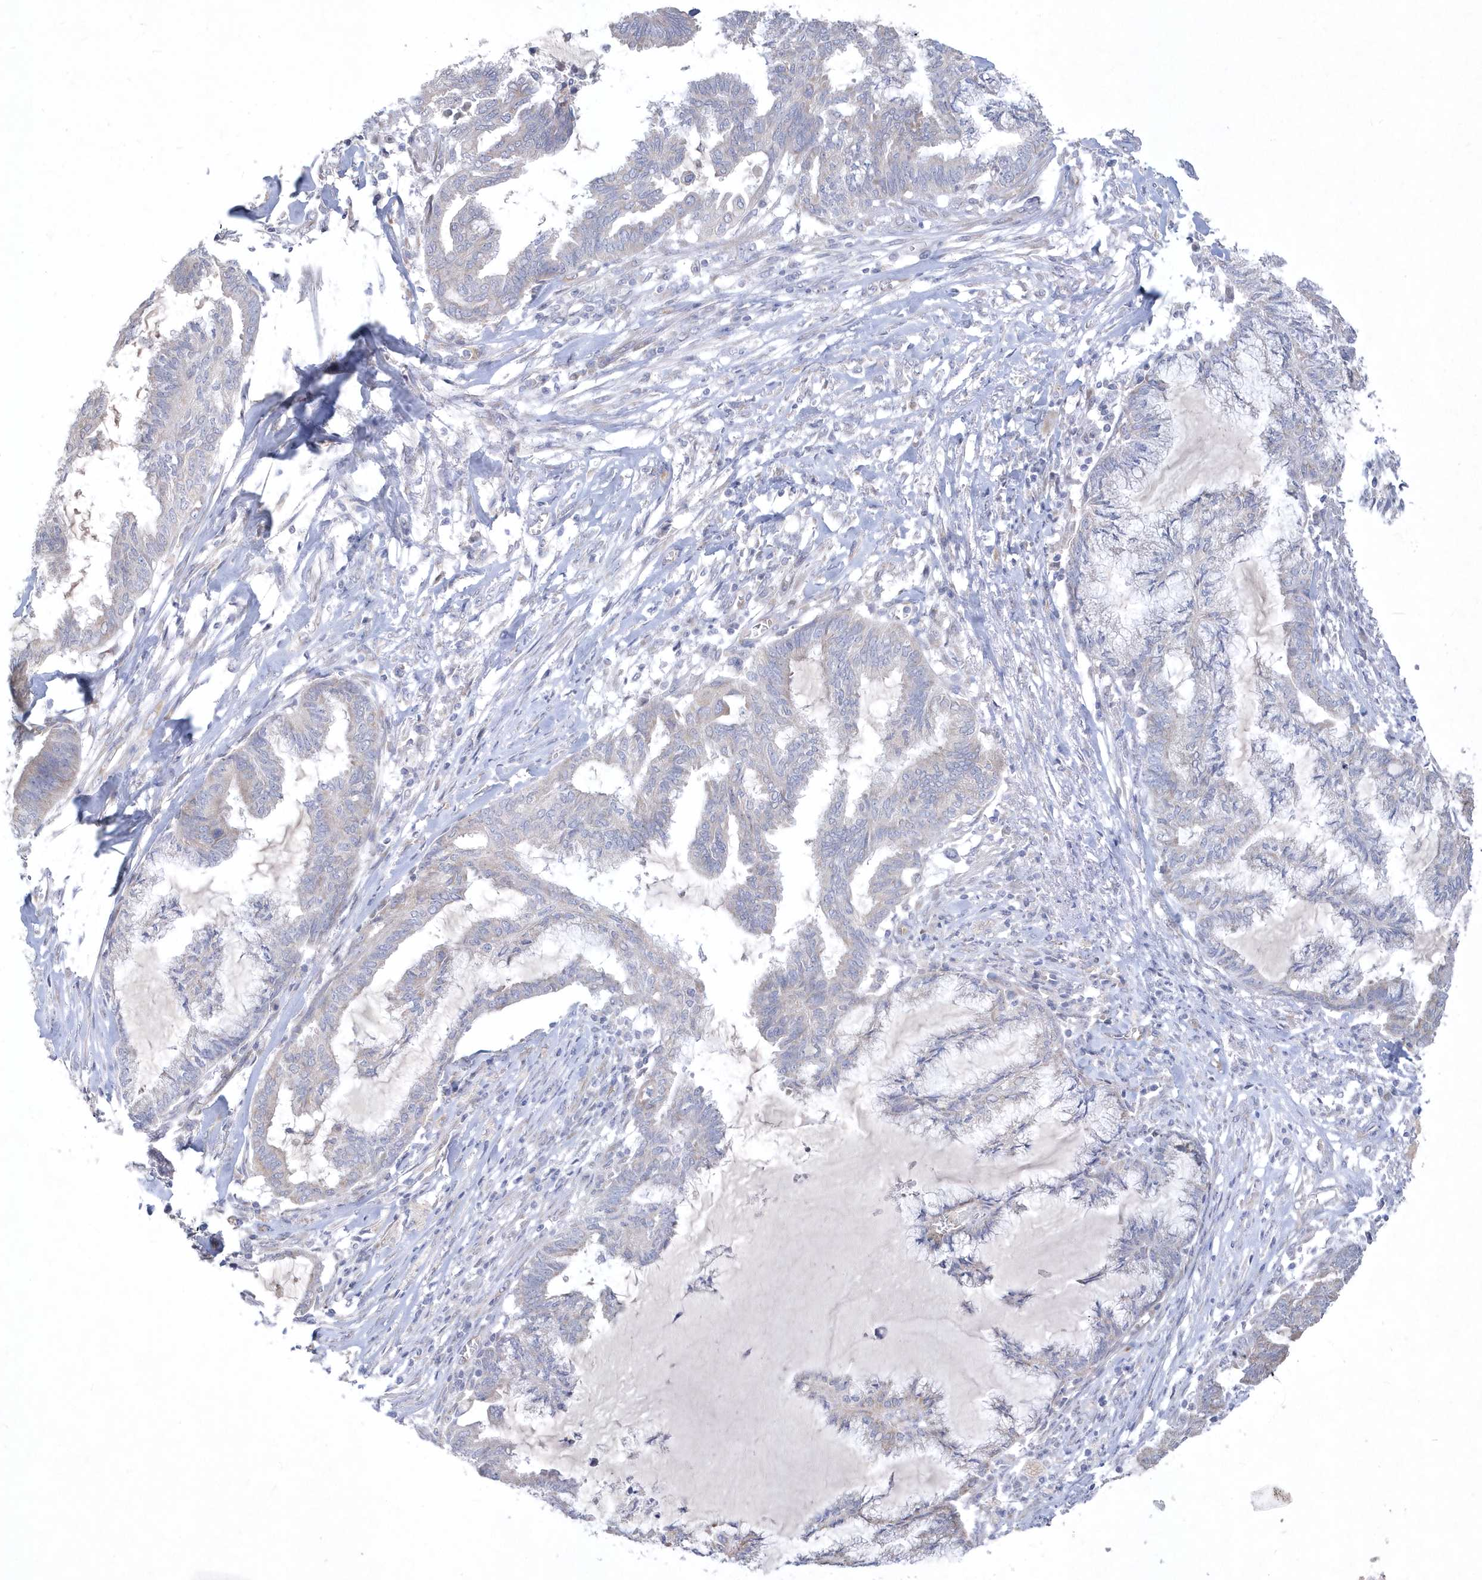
{"staining": {"intensity": "negative", "quantity": "none", "location": "none"}, "tissue": "endometrial cancer", "cell_type": "Tumor cells", "image_type": "cancer", "snomed": [{"axis": "morphology", "description": "Adenocarcinoma, NOS"}, {"axis": "topography", "description": "Endometrium"}], "caption": "This is a image of immunohistochemistry (IHC) staining of endometrial cancer, which shows no expression in tumor cells.", "gene": "DGAT1", "patient": {"sex": "female", "age": 86}}